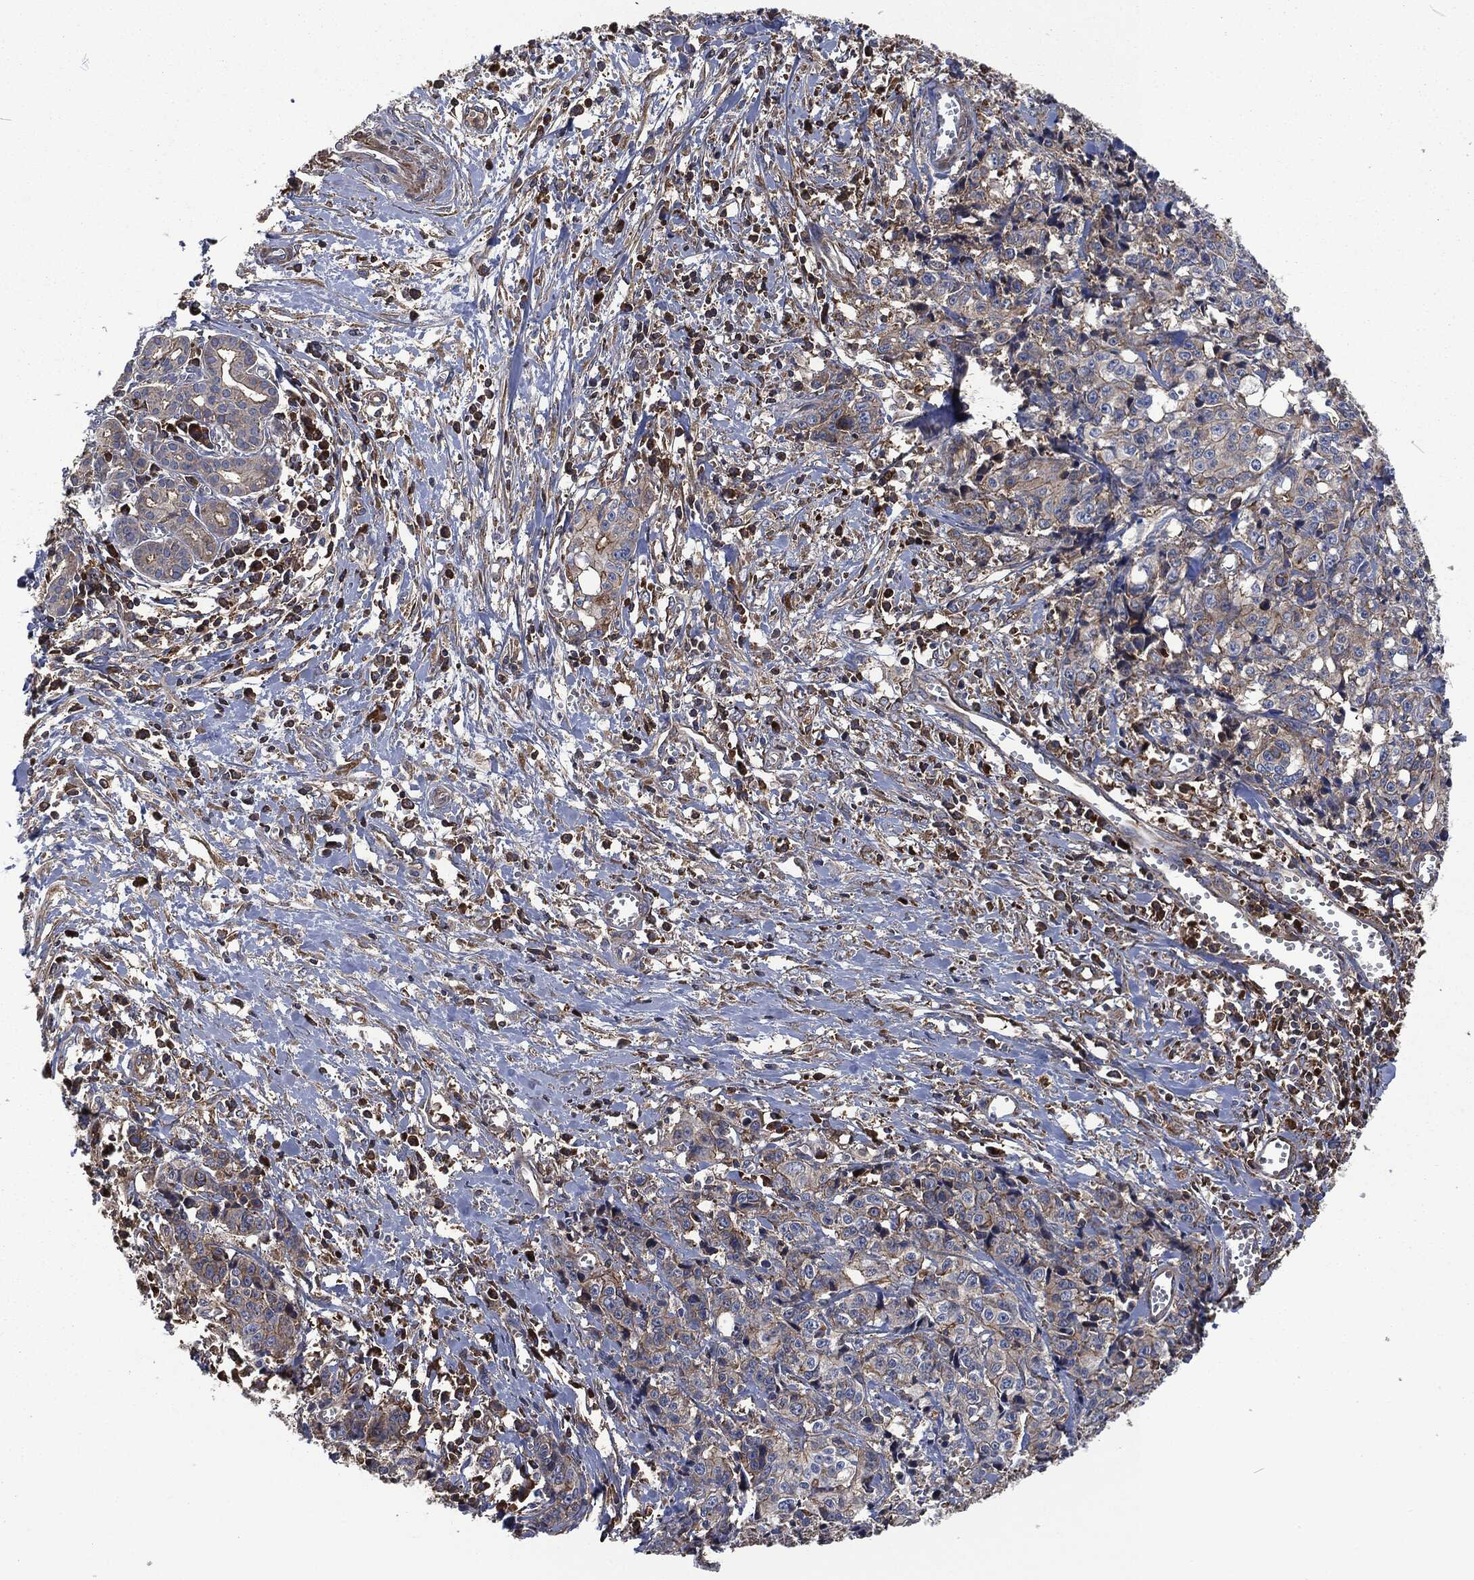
{"staining": {"intensity": "moderate", "quantity": "<25%", "location": "cytoplasmic/membranous"}, "tissue": "pancreatic cancer", "cell_type": "Tumor cells", "image_type": "cancer", "snomed": [{"axis": "morphology", "description": "Adenocarcinoma, NOS"}, {"axis": "topography", "description": "Pancreas"}], "caption": "A brown stain labels moderate cytoplasmic/membranous staining of a protein in human pancreatic cancer tumor cells. (brown staining indicates protein expression, while blue staining denotes nuclei).", "gene": "LGALS9", "patient": {"sex": "male", "age": 64}}